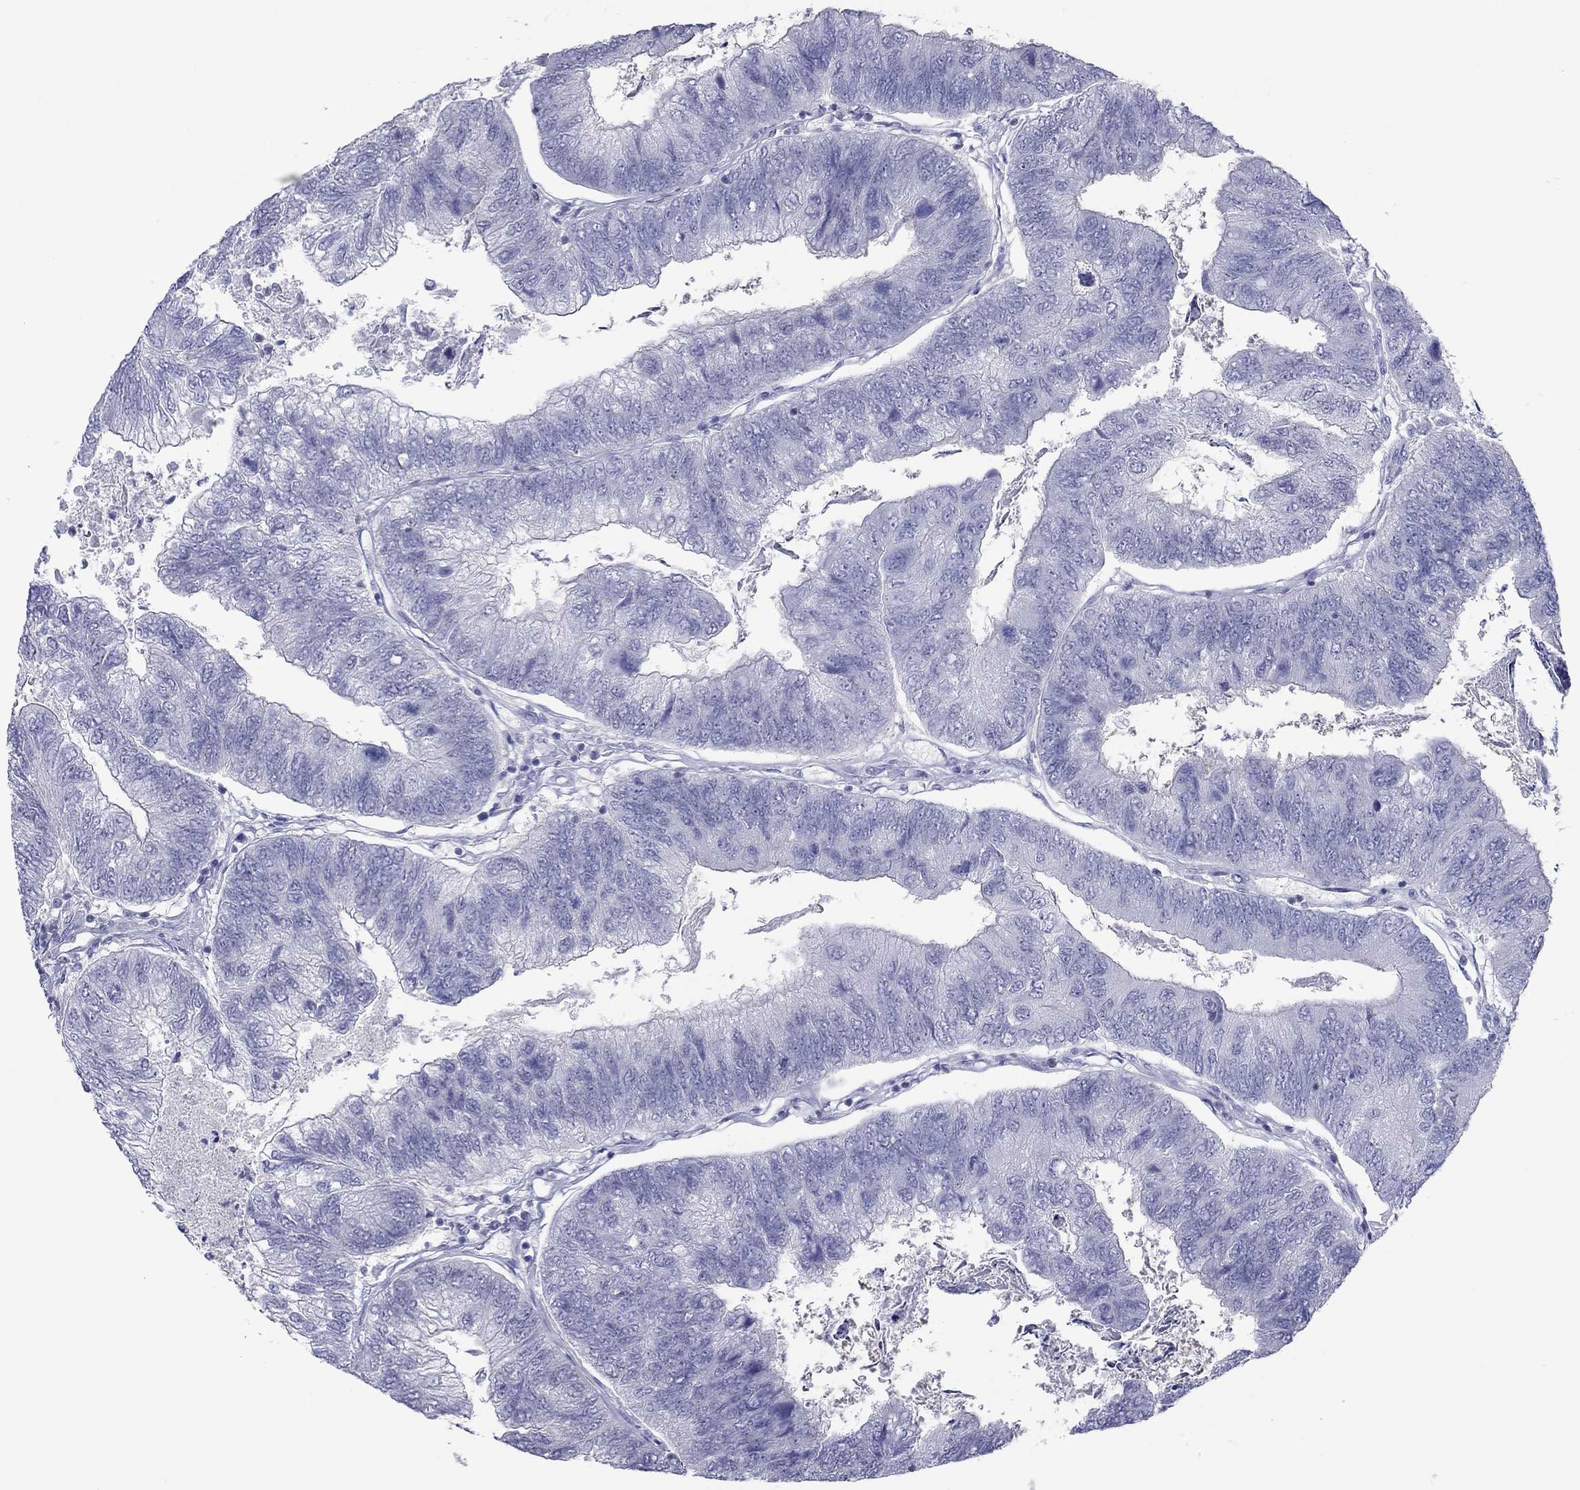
{"staining": {"intensity": "negative", "quantity": "none", "location": "none"}, "tissue": "colorectal cancer", "cell_type": "Tumor cells", "image_type": "cancer", "snomed": [{"axis": "morphology", "description": "Adenocarcinoma, NOS"}, {"axis": "topography", "description": "Colon"}], "caption": "Immunohistochemistry micrograph of neoplastic tissue: colorectal adenocarcinoma stained with DAB (3,3'-diaminobenzidine) reveals no significant protein positivity in tumor cells.", "gene": "ACTL7B", "patient": {"sex": "female", "age": 67}}